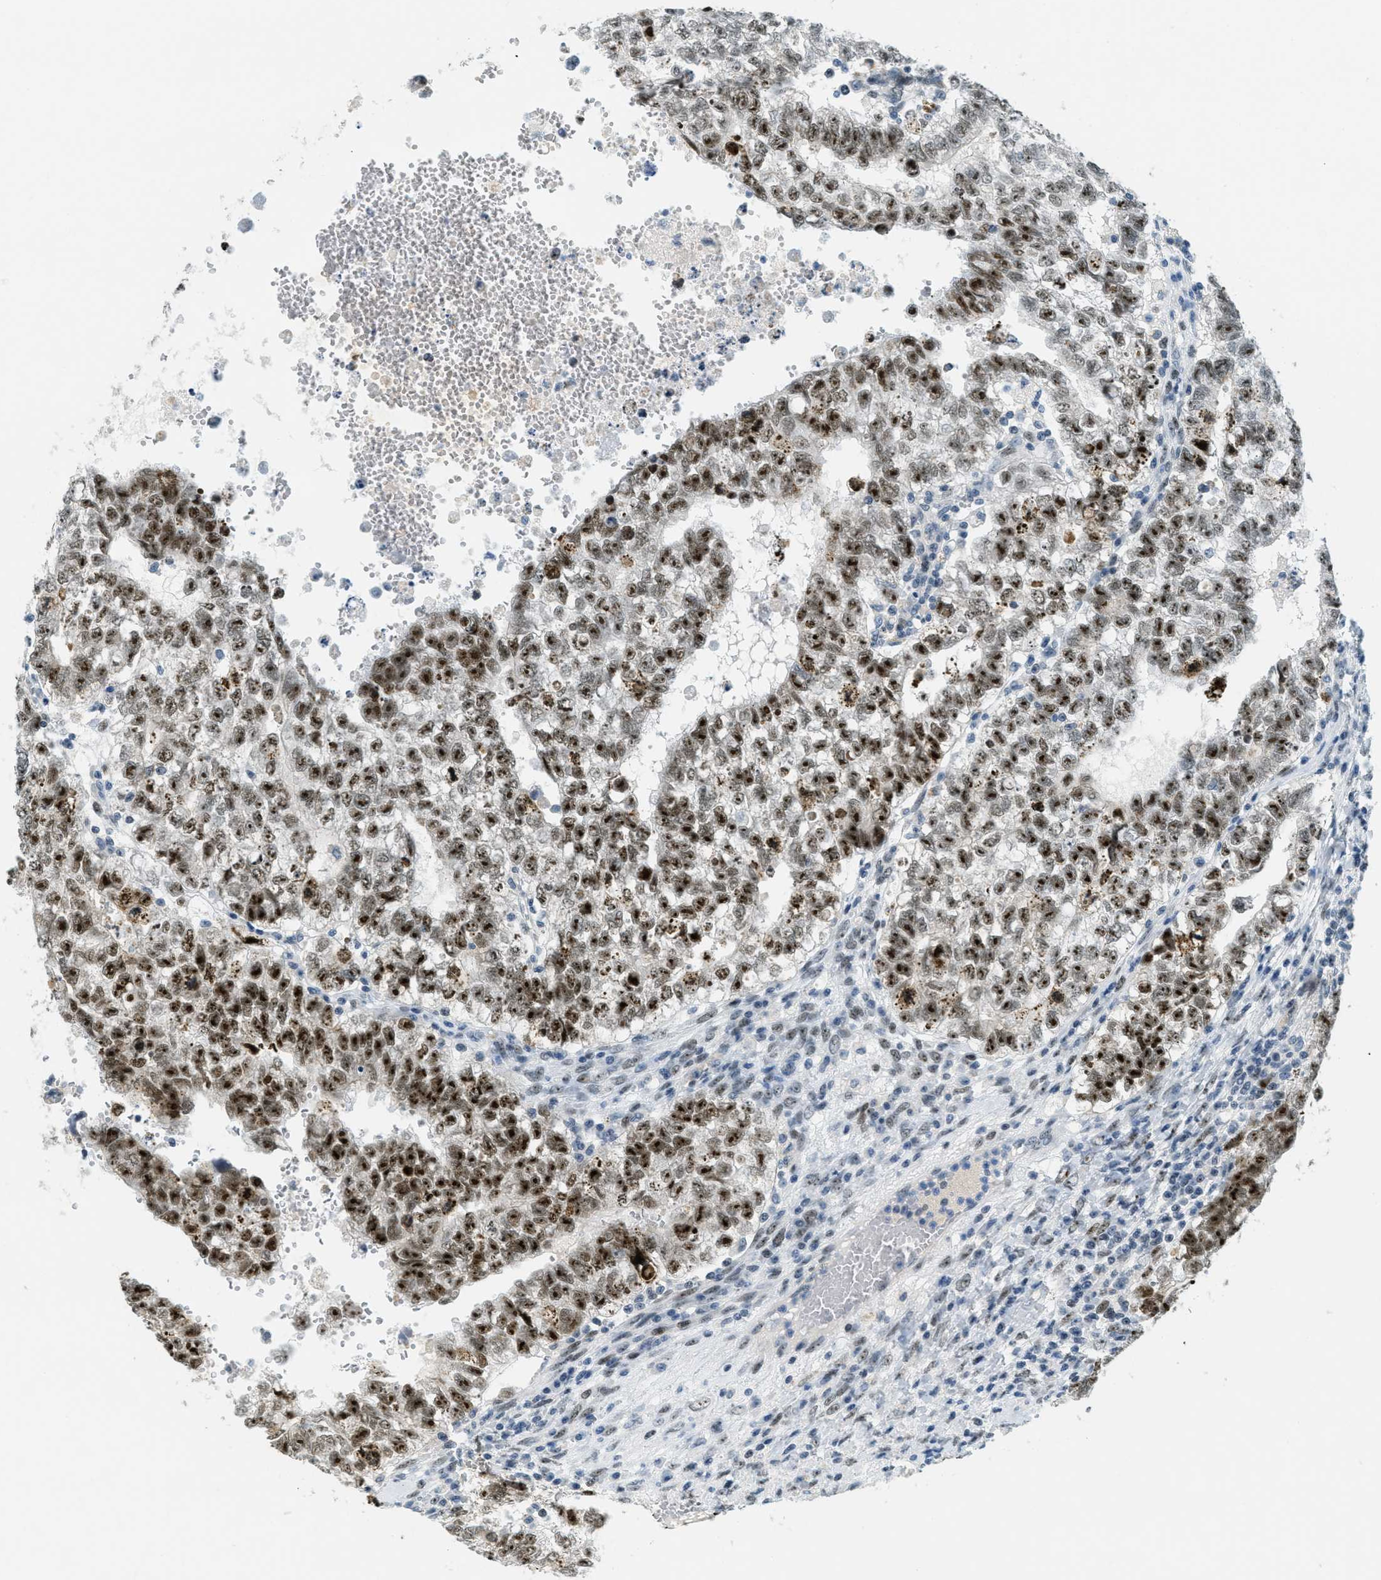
{"staining": {"intensity": "strong", "quantity": ">75%", "location": "cytoplasmic/membranous,nuclear"}, "tissue": "testis cancer", "cell_type": "Tumor cells", "image_type": "cancer", "snomed": [{"axis": "morphology", "description": "Seminoma, NOS"}, {"axis": "morphology", "description": "Carcinoma, Embryonal, NOS"}, {"axis": "topography", "description": "Testis"}], "caption": "IHC histopathology image of embryonal carcinoma (testis) stained for a protein (brown), which displays high levels of strong cytoplasmic/membranous and nuclear expression in about >75% of tumor cells.", "gene": "DDX47", "patient": {"sex": "male", "age": 38}}